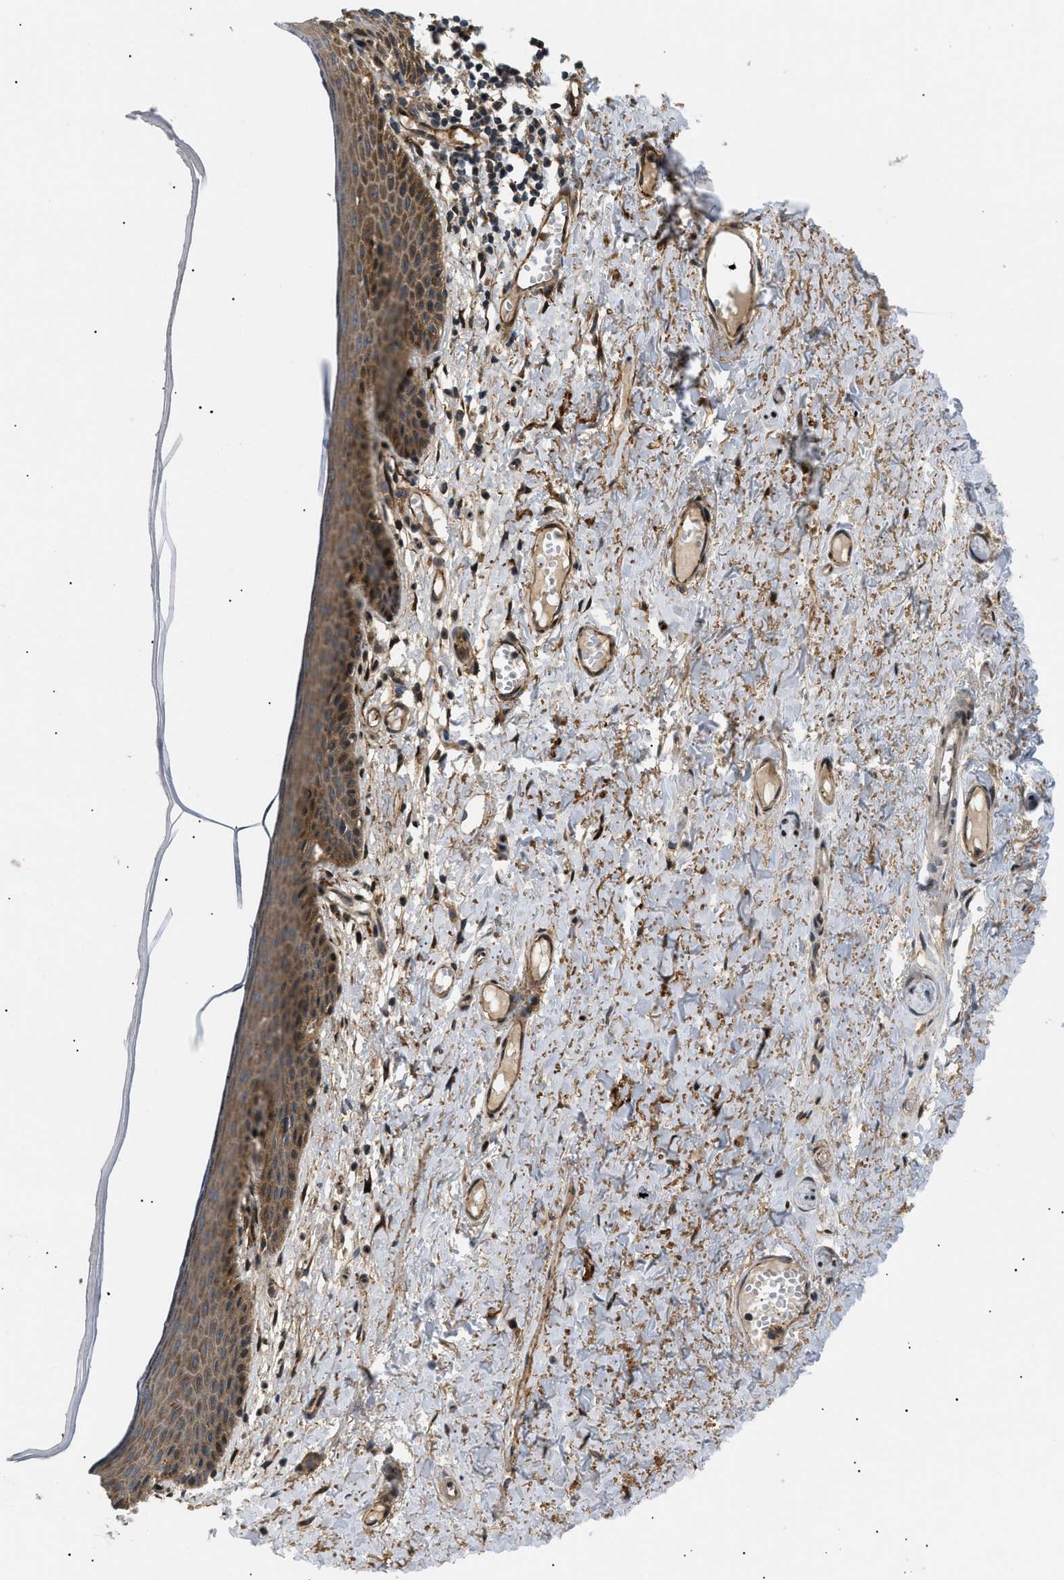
{"staining": {"intensity": "strong", "quantity": ">75%", "location": "cytoplasmic/membranous"}, "tissue": "skin", "cell_type": "Epidermal cells", "image_type": "normal", "snomed": [{"axis": "morphology", "description": "Normal tissue, NOS"}, {"axis": "topography", "description": "Adipose tissue"}, {"axis": "topography", "description": "Vascular tissue"}, {"axis": "topography", "description": "Anal"}, {"axis": "topography", "description": "Peripheral nerve tissue"}], "caption": "Strong cytoplasmic/membranous positivity for a protein is present in about >75% of epidermal cells of unremarkable skin using IHC.", "gene": "LYSMD3", "patient": {"sex": "female", "age": 54}}